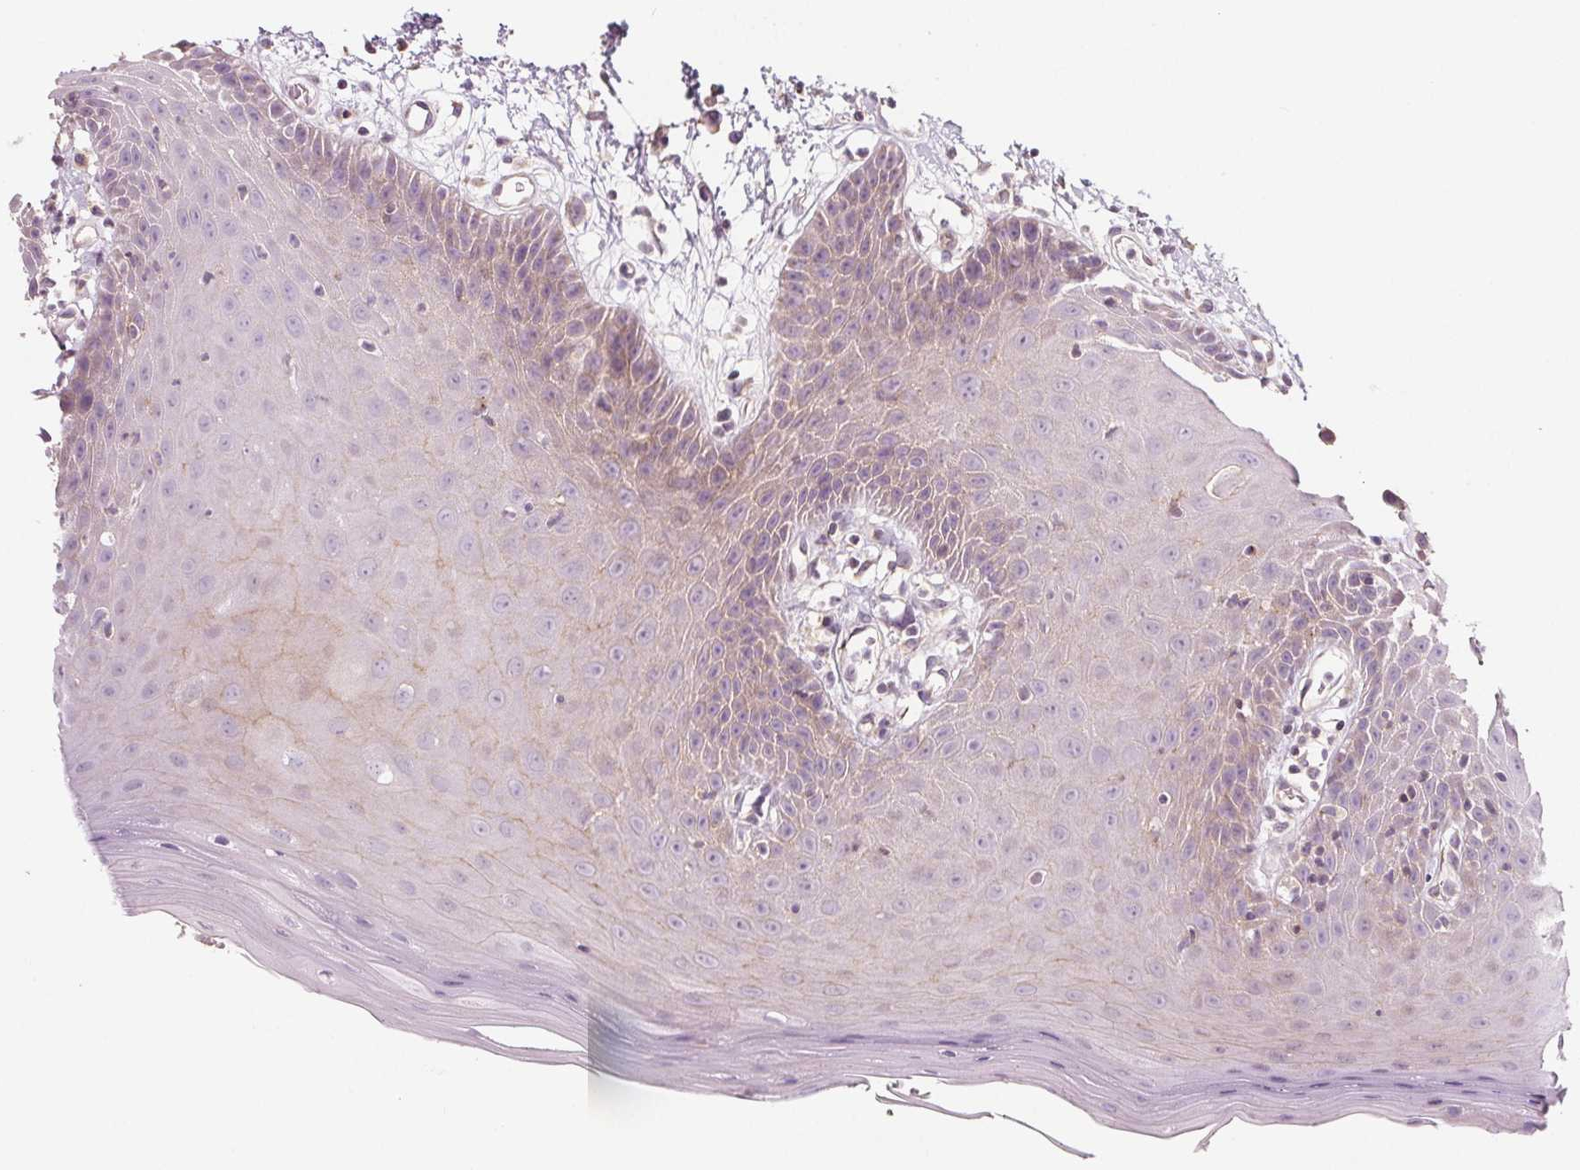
{"staining": {"intensity": "weak", "quantity": "<25%", "location": "cytoplasmic/membranous"}, "tissue": "oral mucosa", "cell_type": "Squamous epithelial cells", "image_type": "normal", "snomed": [{"axis": "morphology", "description": "Normal tissue, NOS"}, {"axis": "topography", "description": "Oral tissue"}, {"axis": "topography", "description": "Tounge, NOS"}], "caption": "IHC image of benign oral mucosa: human oral mucosa stained with DAB (3,3'-diaminobenzidine) exhibits no significant protein positivity in squamous epithelial cells.", "gene": "ADAM33", "patient": {"sex": "female", "age": 59}}